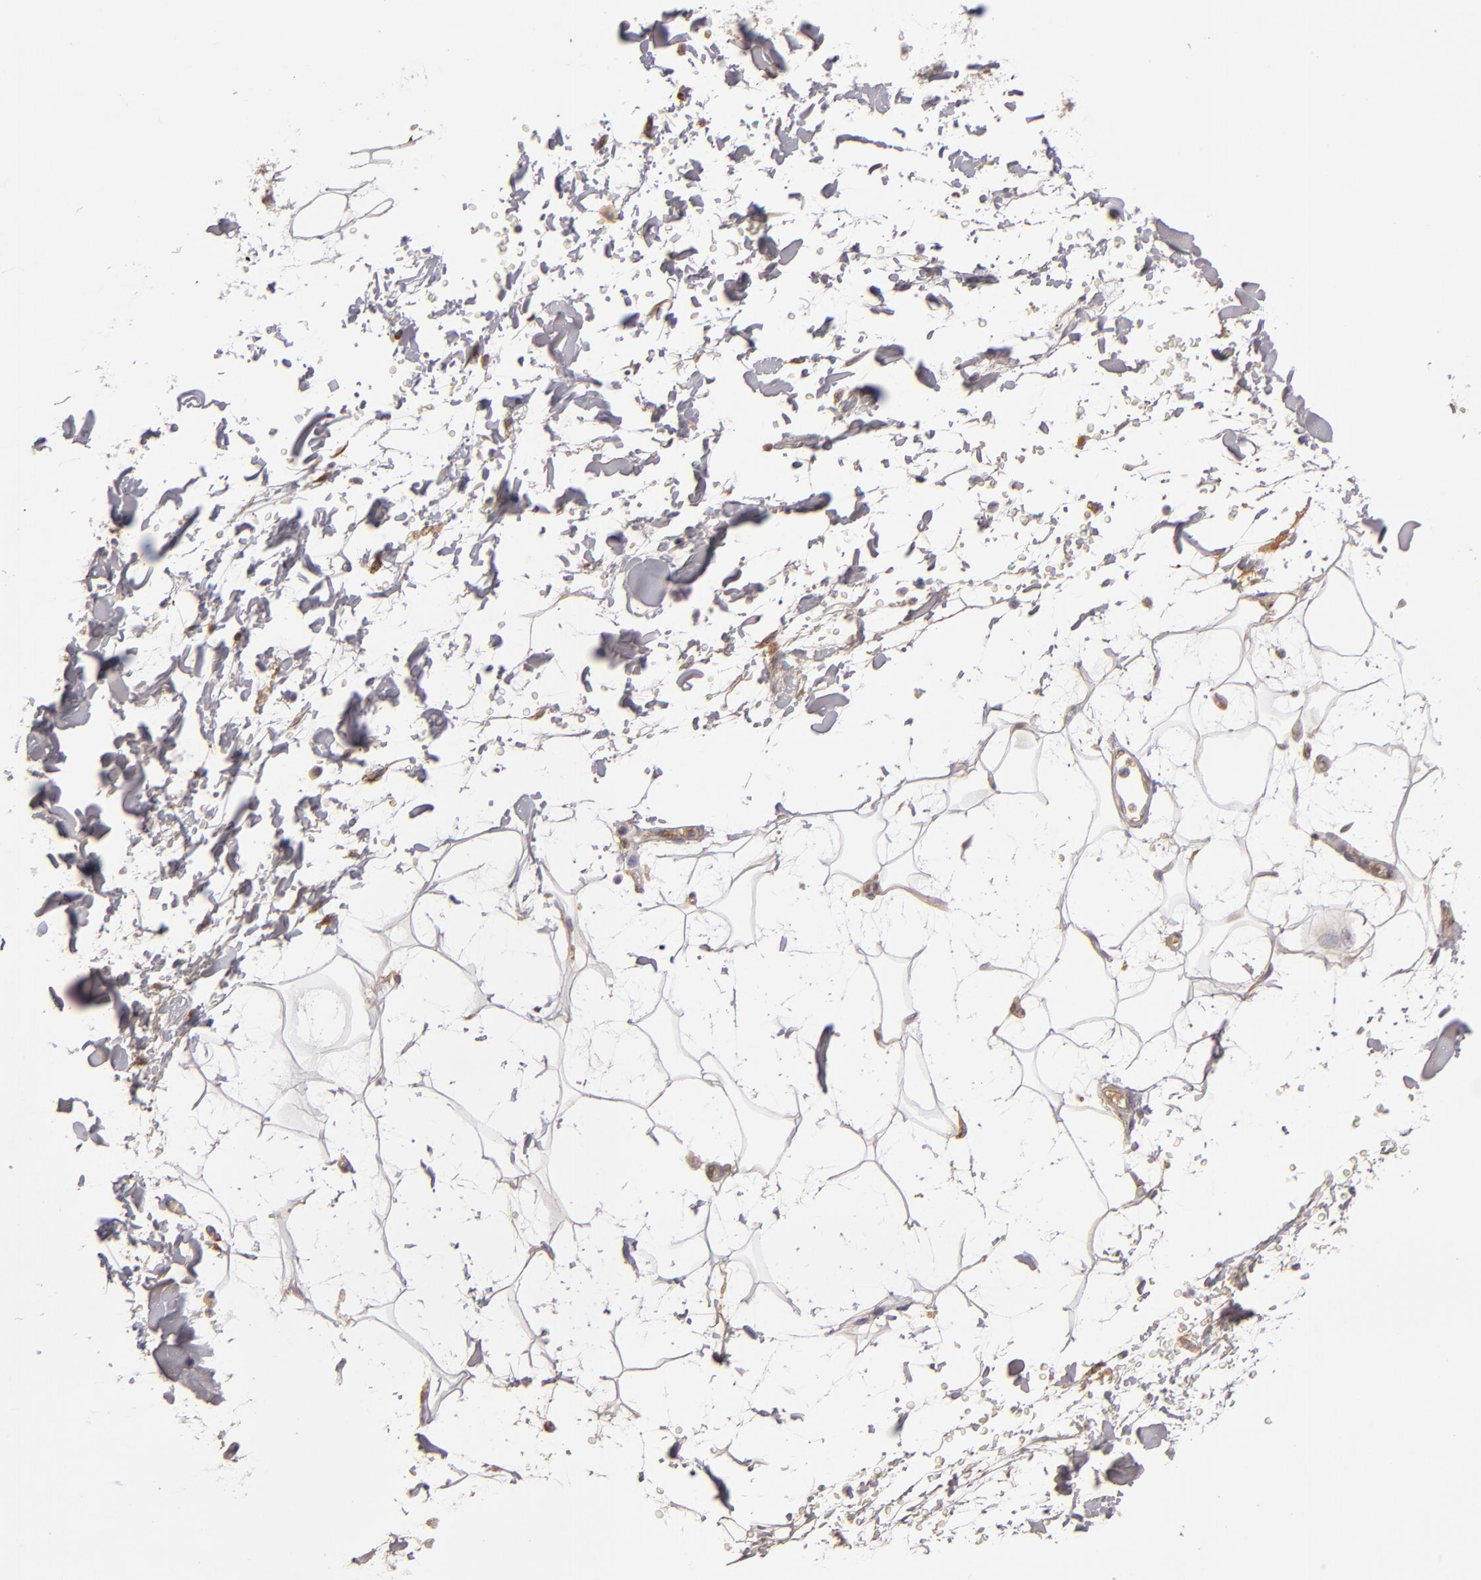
{"staining": {"intensity": "weak", "quantity": ">75%", "location": "cytoplasmic/membranous"}, "tissue": "adipose tissue", "cell_type": "Adipocytes", "image_type": "normal", "snomed": [{"axis": "morphology", "description": "Normal tissue, NOS"}, {"axis": "topography", "description": "Soft tissue"}], "caption": "An image of adipose tissue stained for a protein exhibits weak cytoplasmic/membranous brown staining in adipocytes.", "gene": "CFB", "patient": {"sex": "male", "age": 72}}